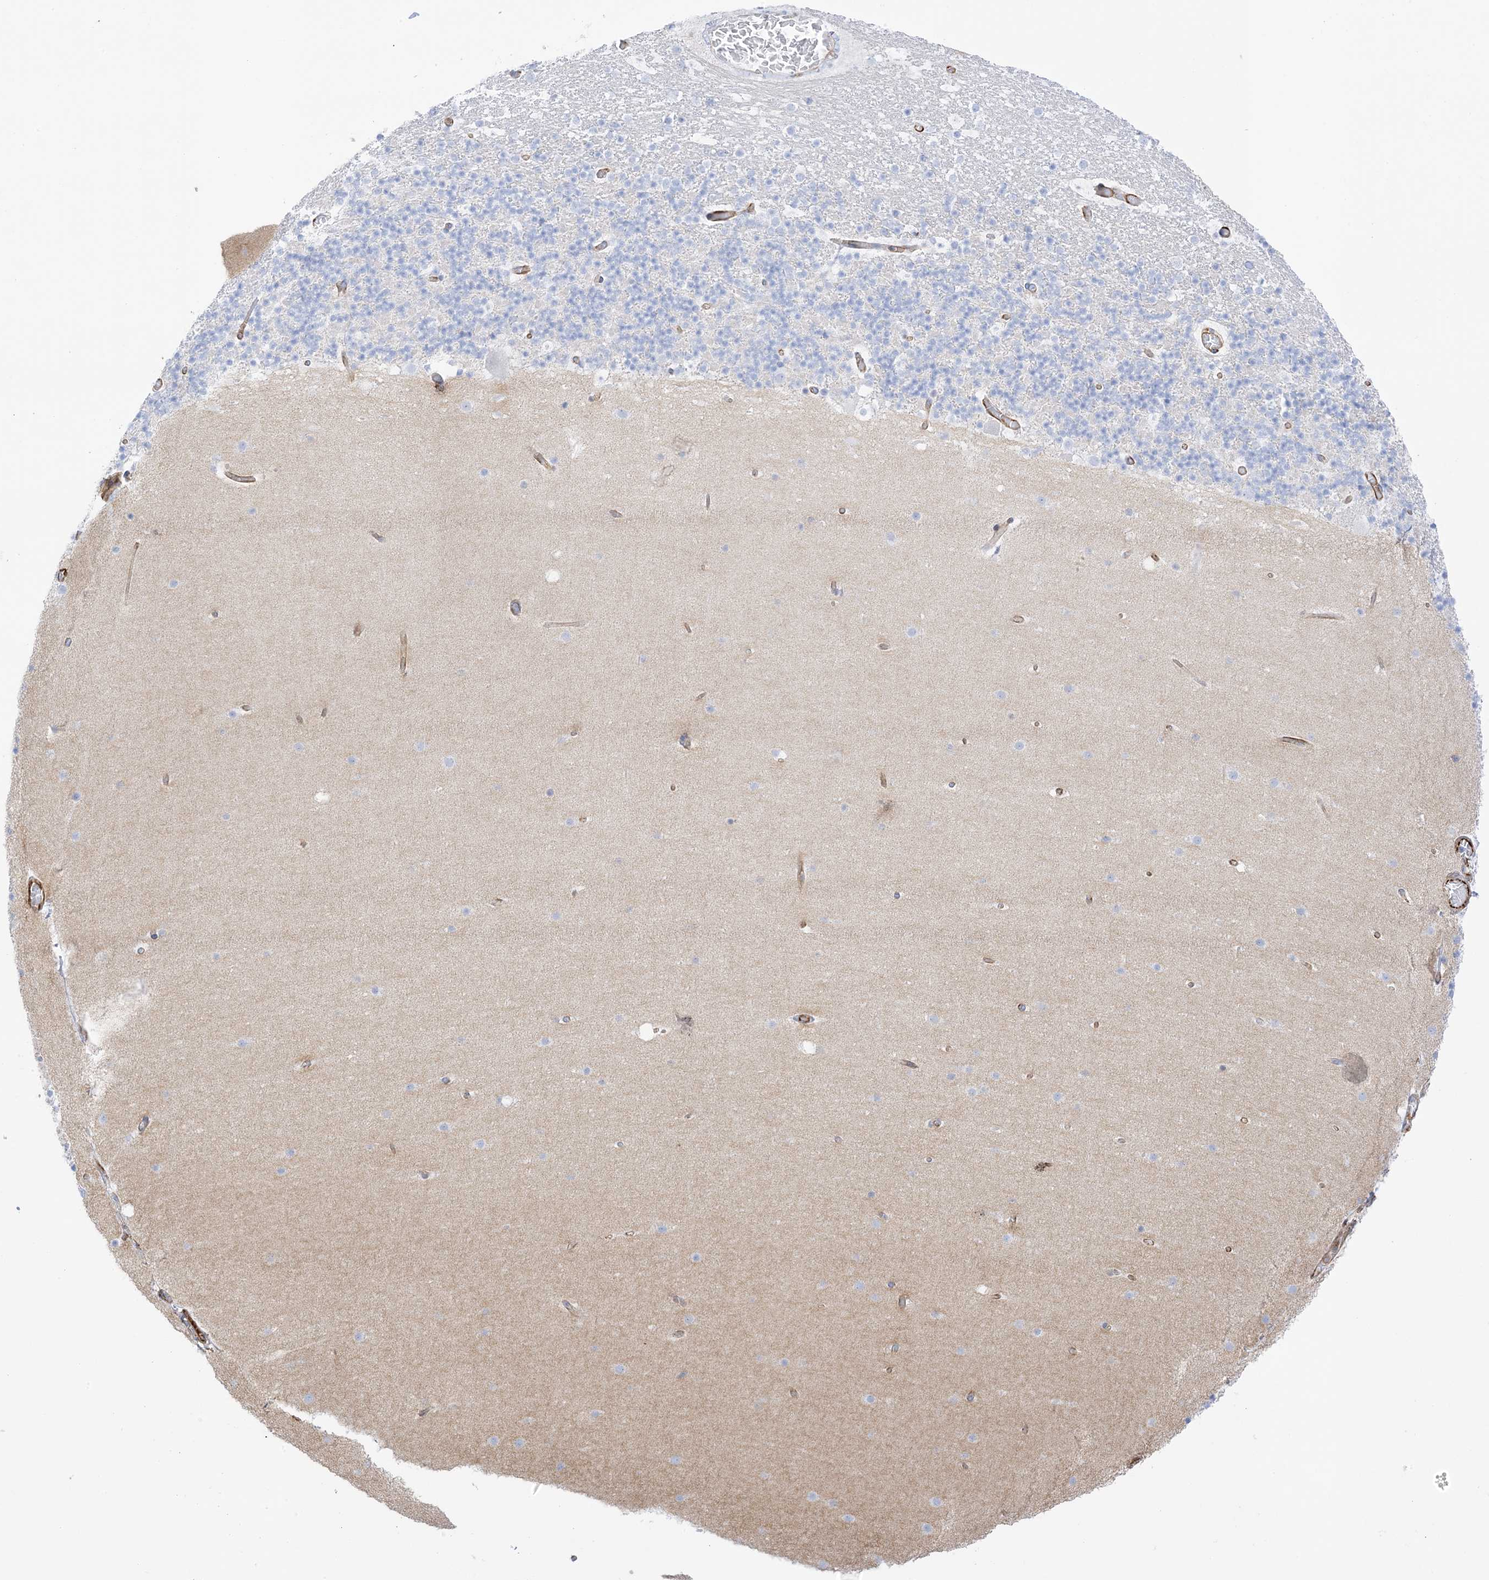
{"staining": {"intensity": "negative", "quantity": "none", "location": "none"}, "tissue": "cerebellum", "cell_type": "Cells in granular layer", "image_type": "normal", "snomed": [{"axis": "morphology", "description": "Normal tissue, NOS"}, {"axis": "topography", "description": "Cerebellum"}], "caption": "A high-resolution micrograph shows IHC staining of normal cerebellum, which displays no significant expression in cells in granular layer.", "gene": "PID1", "patient": {"sex": "male", "age": 57}}